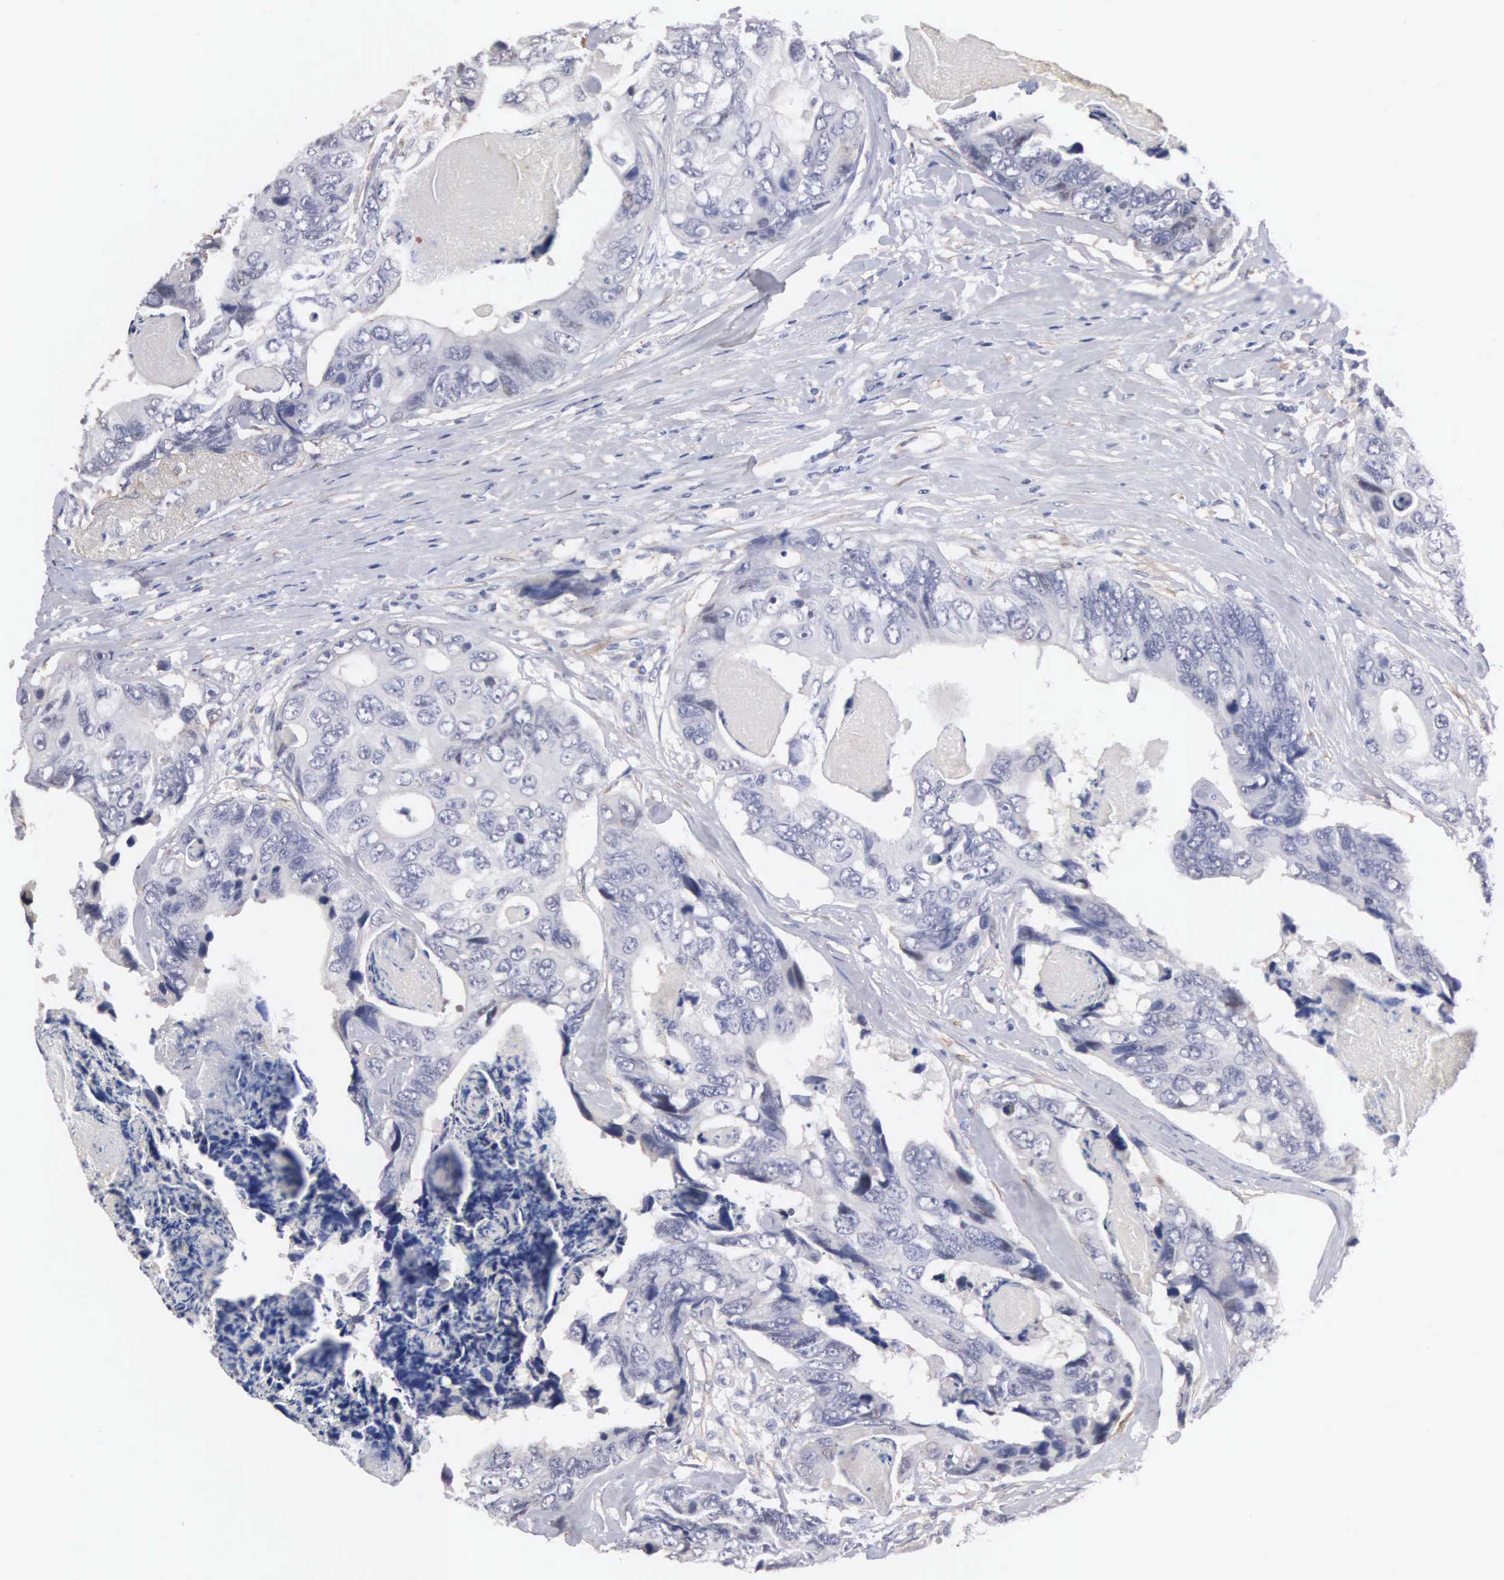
{"staining": {"intensity": "negative", "quantity": "none", "location": "none"}, "tissue": "colorectal cancer", "cell_type": "Tumor cells", "image_type": "cancer", "snomed": [{"axis": "morphology", "description": "Adenocarcinoma, NOS"}, {"axis": "topography", "description": "Colon"}], "caption": "Immunohistochemical staining of human colorectal adenocarcinoma displays no significant expression in tumor cells.", "gene": "ELFN2", "patient": {"sex": "female", "age": 86}}